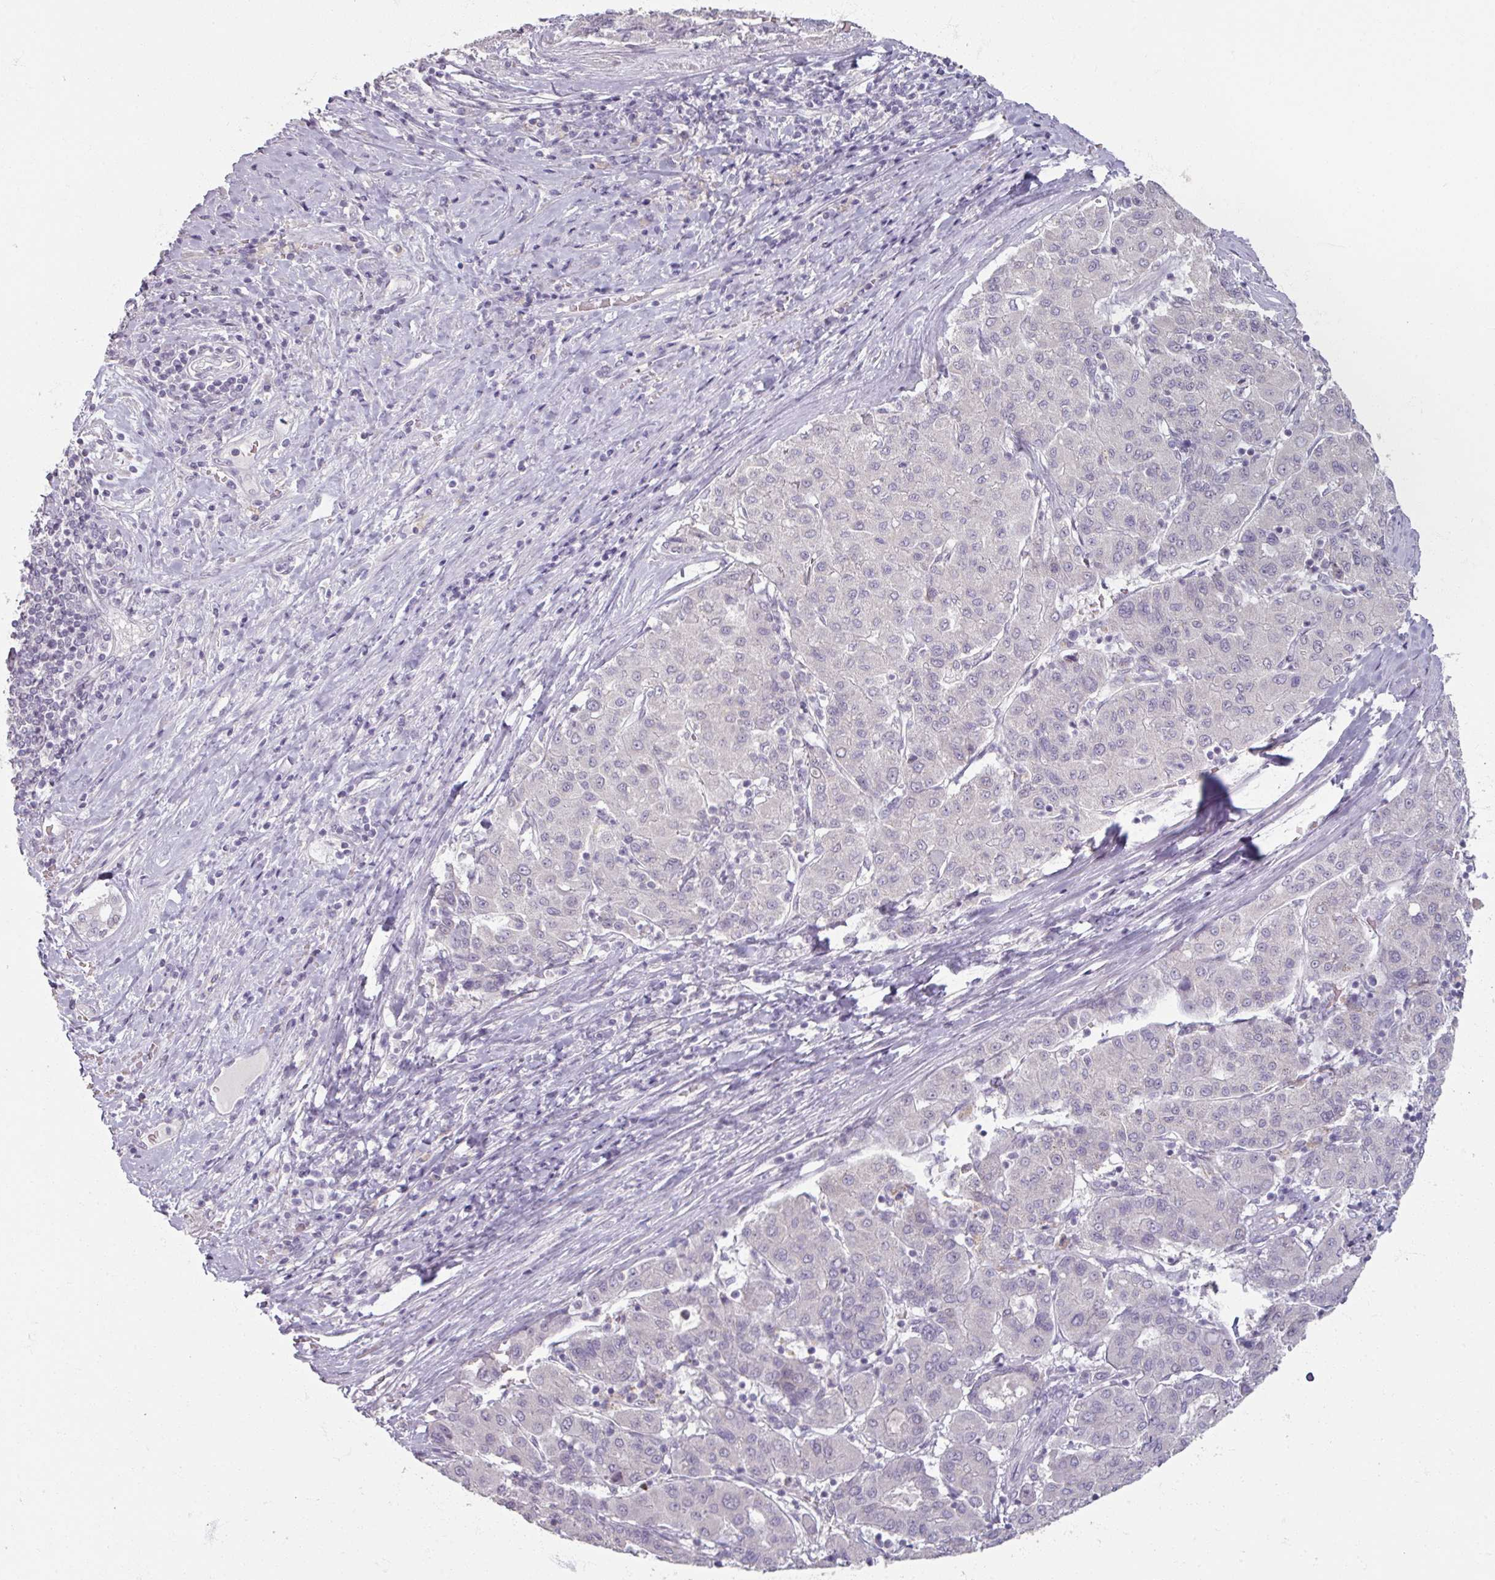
{"staining": {"intensity": "negative", "quantity": "none", "location": "none"}, "tissue": "liver cancer", "cell_type": "Tumor cells", "image_type": "cancer", "snomed": [{"axis": "morphology", "description": "Carcinoma, Hepatocellular, NOS"}, {"axis": "topography", "description": "Liver"}], "caption": "Tumor cells are negative for brown protein staining in hepatocellular carcinoma (liver).", "gene": "SOX11", "patient": {"sex": "male", "age": 65}}